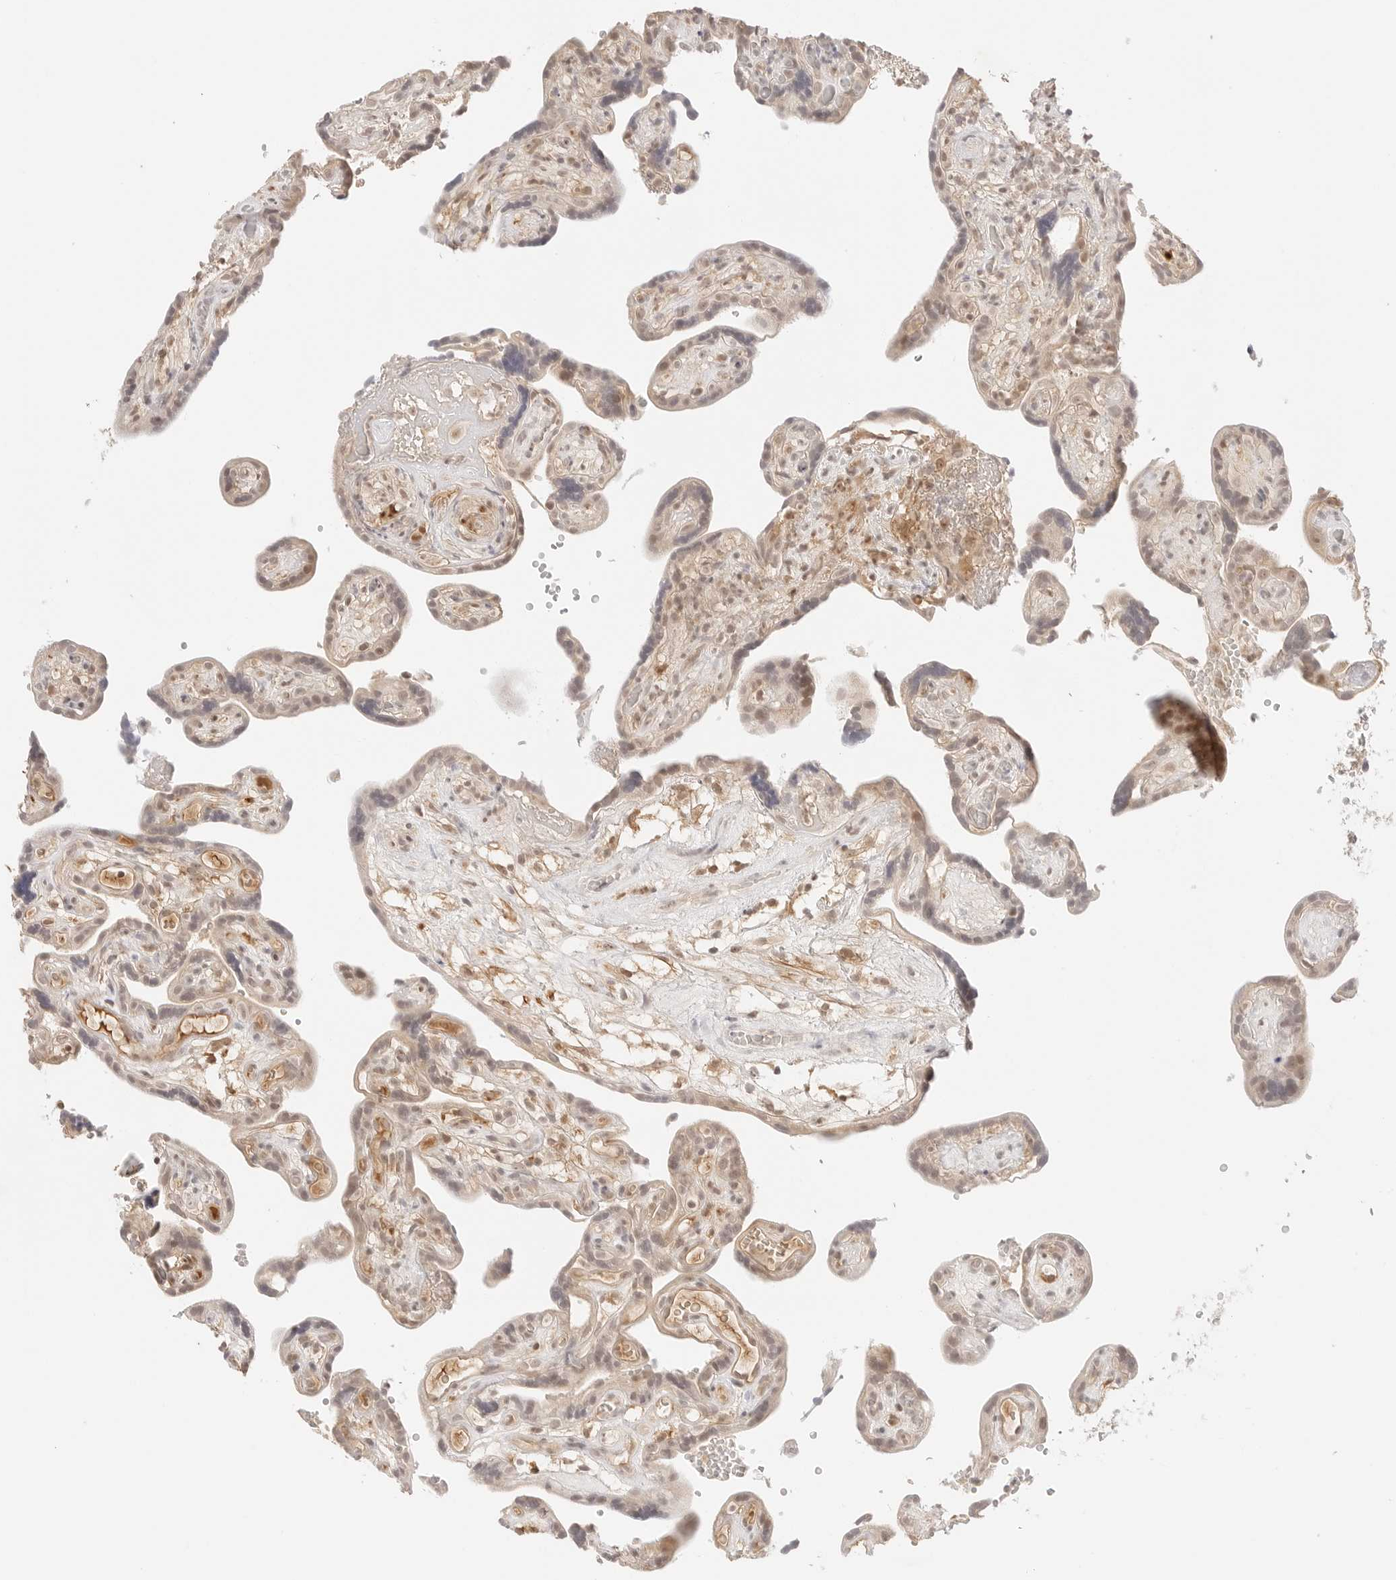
{"staining": {"intensity": "moderate", "quantity": ">75%", "location": "cytoplasmic/membranous,nuclear"}, "tissue": "placenta", "cell_type": "Decidual cells", "image_type": "normal", "snomed": [{"axis": "morphology", "description": "Normal tissue, NOS"}, {"axis": "topography", "description": "Placenta"}], "caption": "IHC micrograph of normal placenta: human placenta stained using immunohistochemistry exhibits medium levels of moderate protein expression localized specifically in the cytoplasmic/membranous,nuclear of decidual cells, appearing as a cytoplasmic/membranous,nuclear brown color.", "gene": "RPS6KL1", "patient": {"sex": "female", "age": 30}}